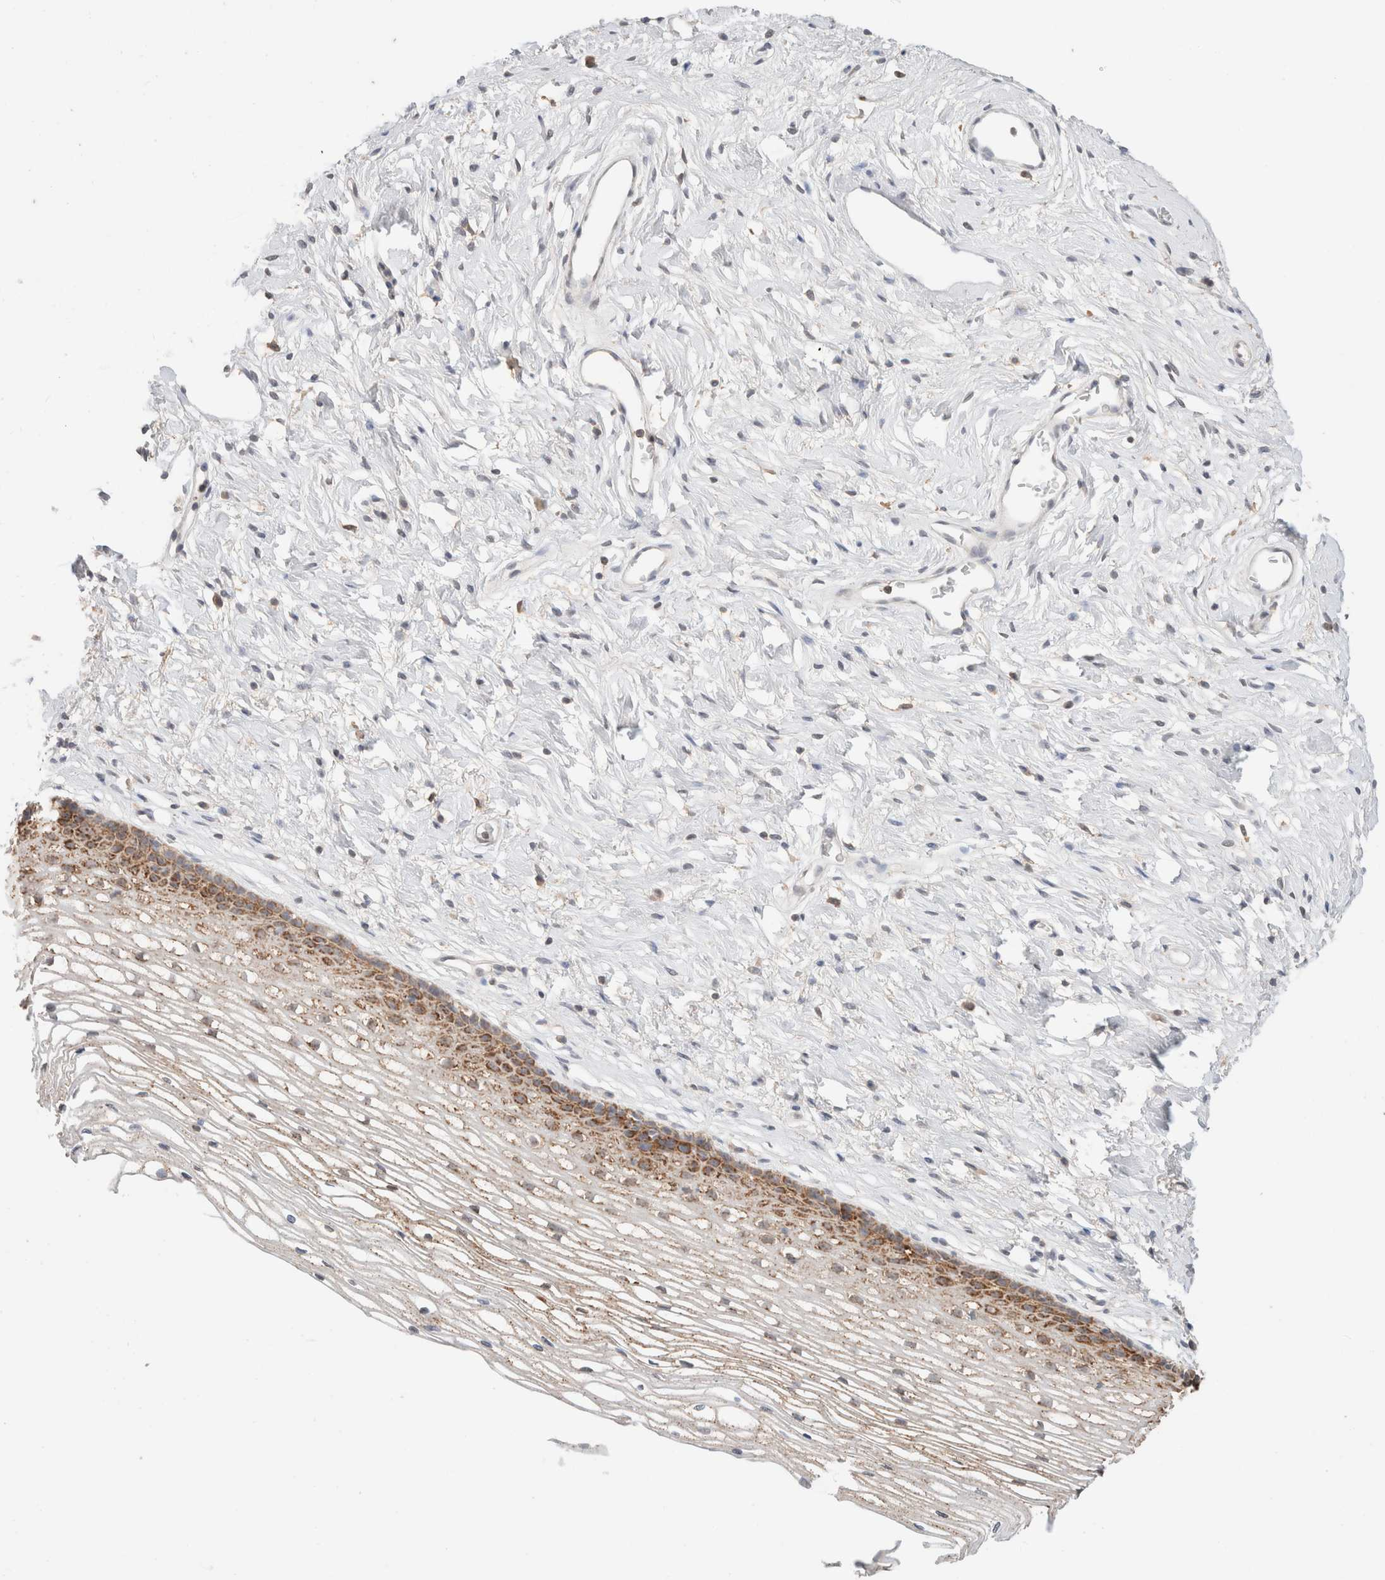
{"staining": {"intensity": "moderate", "quantity": "<25%", "location": "cytoplasmic/membranous"}, "tissue": "cervix", "cell_type": "Glandular cells", "image_type": "normal", "snomed": [{"axis": "morphology", "description": "Normal tissue, NOS"}, {"axis": "topography", "description": "Cervix"}], "caption": "IHC photomicrograph of normal human cervix stained for a protein (brown), which reveals low levels of moderate cytoplasmic/membranous positivity in about <25% of glandular cells.", "gene": "TRIM41", "patient": {"sex": "female", "age": 77}}